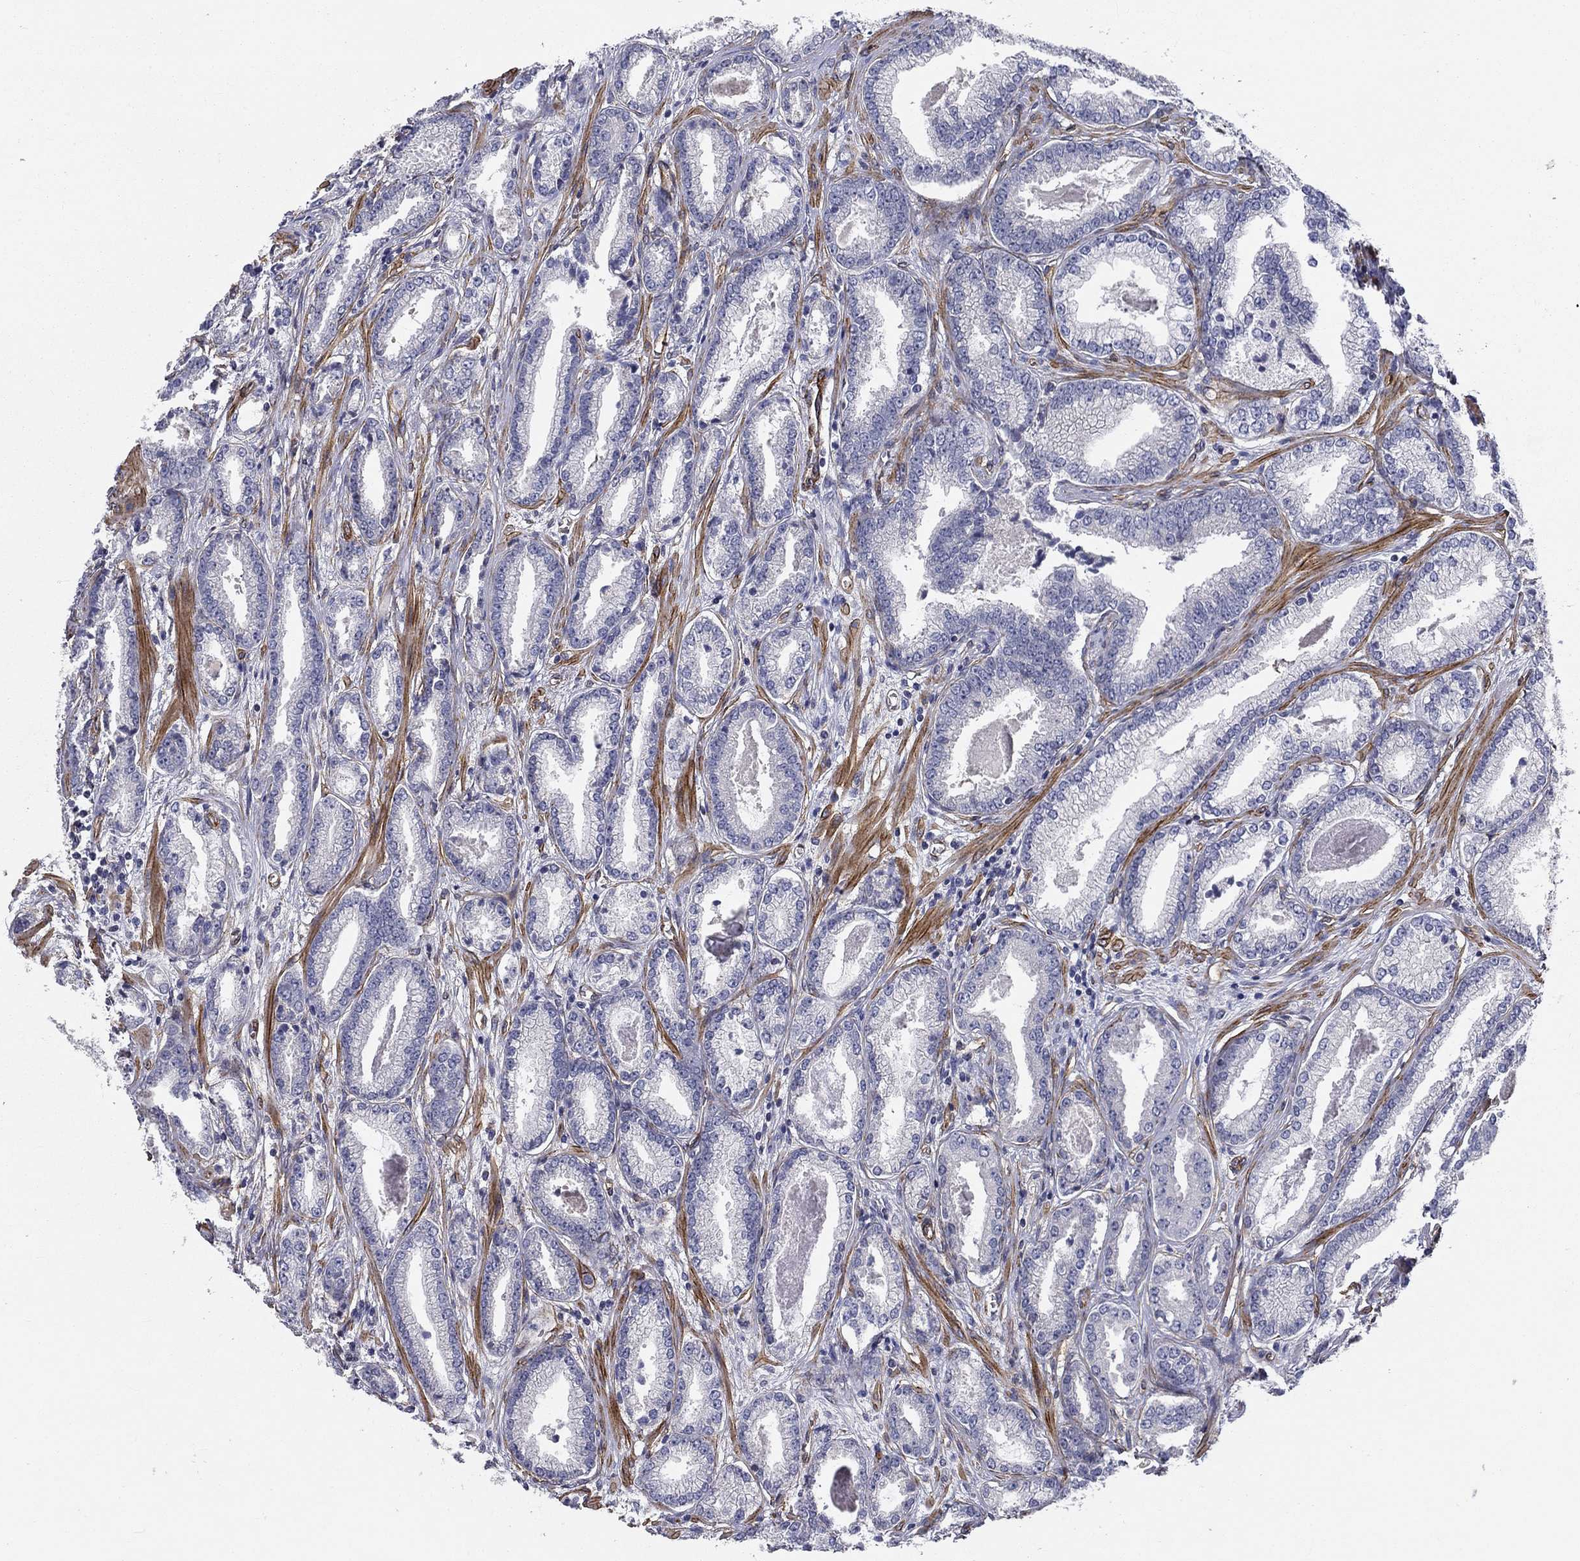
{"staining": {"intensity": "negative", "quantity": "none", "location": "none"}, "tissue": "prostate cancer", "cell_type": "Tumor cells", "image_type": "cancer", "snomed": [{"axis": "morphology", "description": "Adenocarcinoma, Low grade"}, {"axis": "topography", "description": "Prostate"}], "caption": "An image of human prostate low-grade adenocarcinoma is negative for staining in tumor cells.", "gene": "SYNC", "patient": {"sex": "male", "age": 68}}